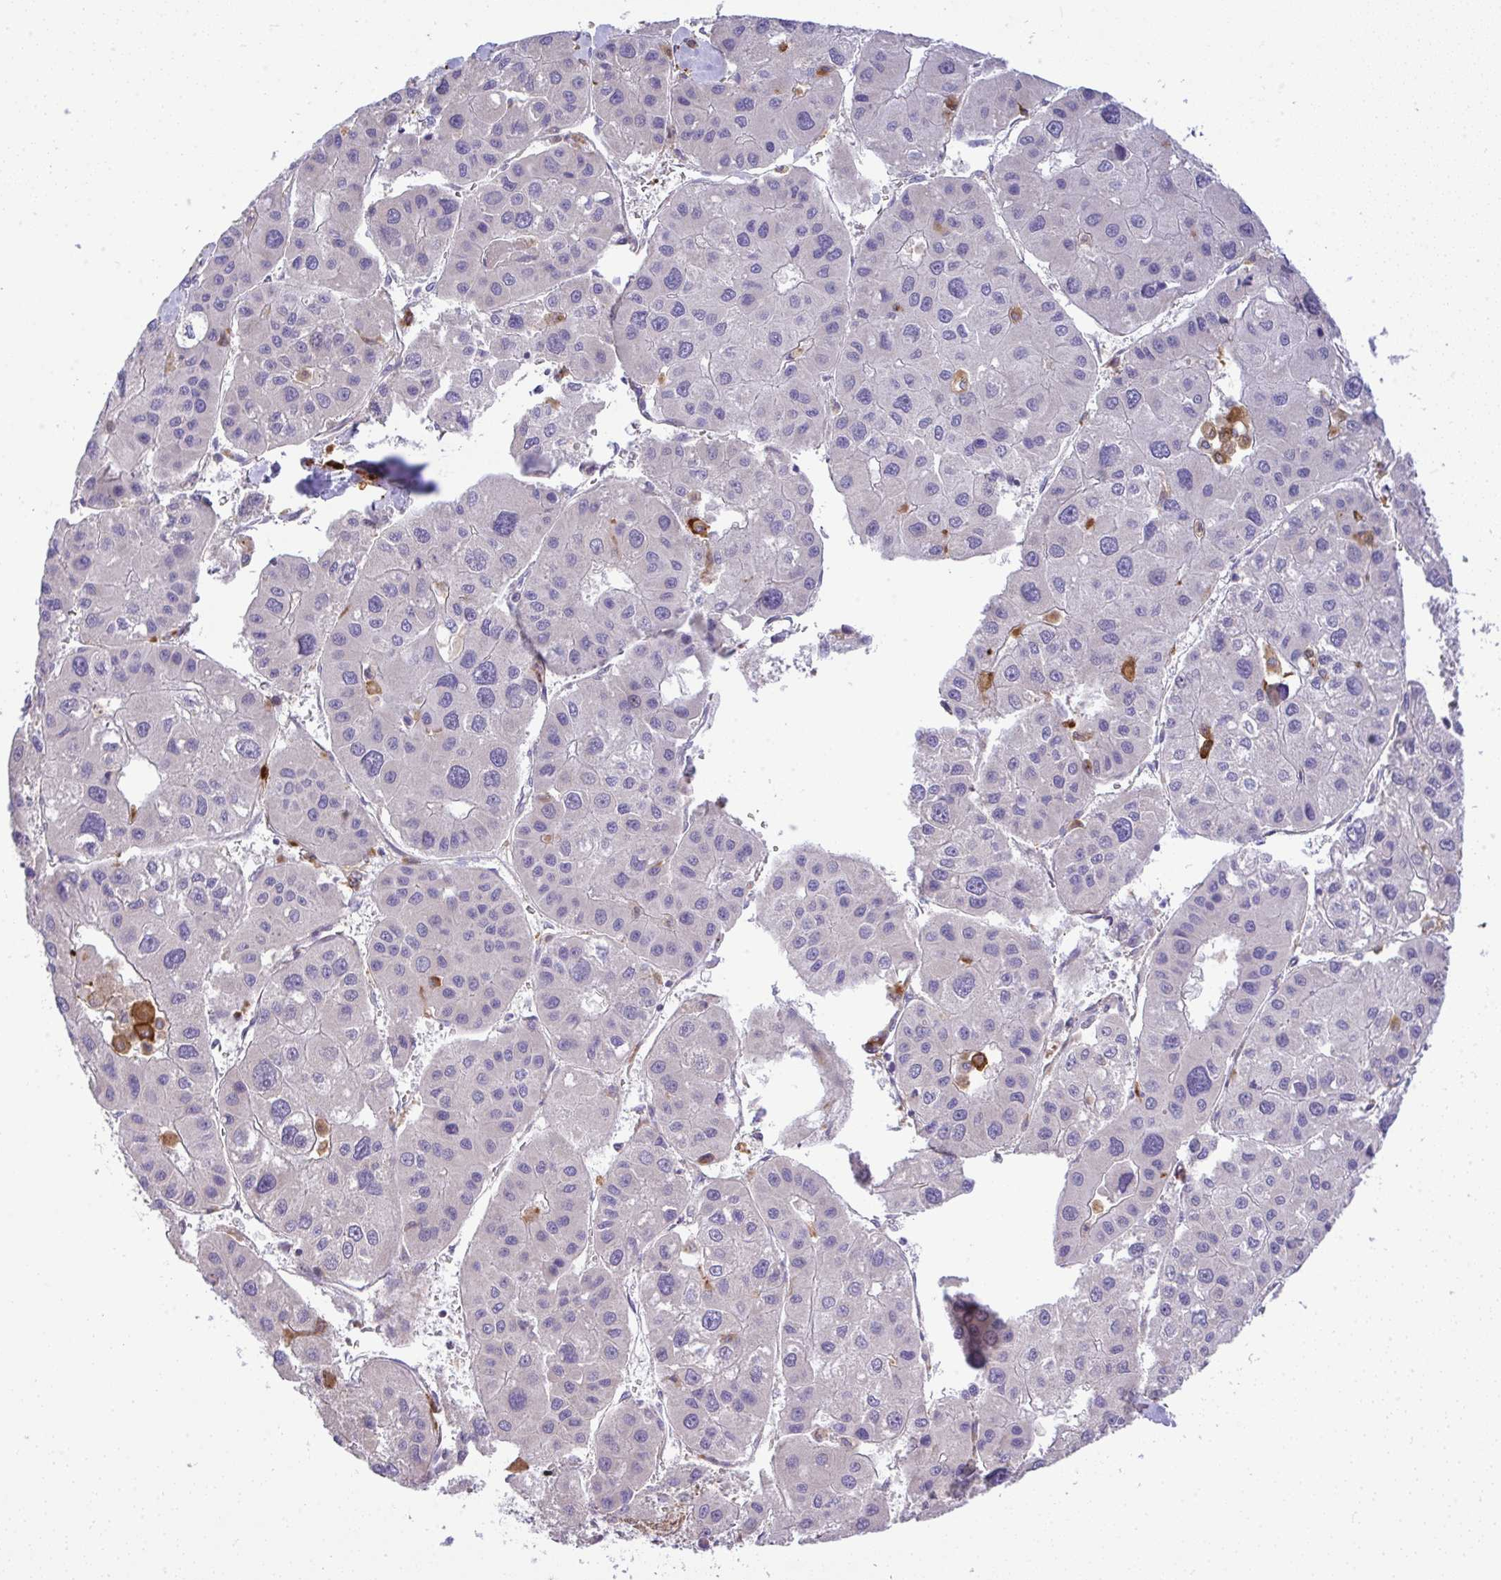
{"staining": {"intensity": "negative", "quantity": "none", "location": "none"}, "tissue": "liver cancer", "cell_type": "Tumor cells", "image_type": "cancer", "snomed": [{"axis": "morphology", "description": "Carcinoma, Hepatocellular, NOS"}, {"axis": "topography", "description": "Liver"}], "caption": "Human hepatocellular carcinoma (liver) stained for a protein using IHC shows no positivity in tumor cells.", "gene": "GRID2", "patient": {"sex": "male", "age": 73}}